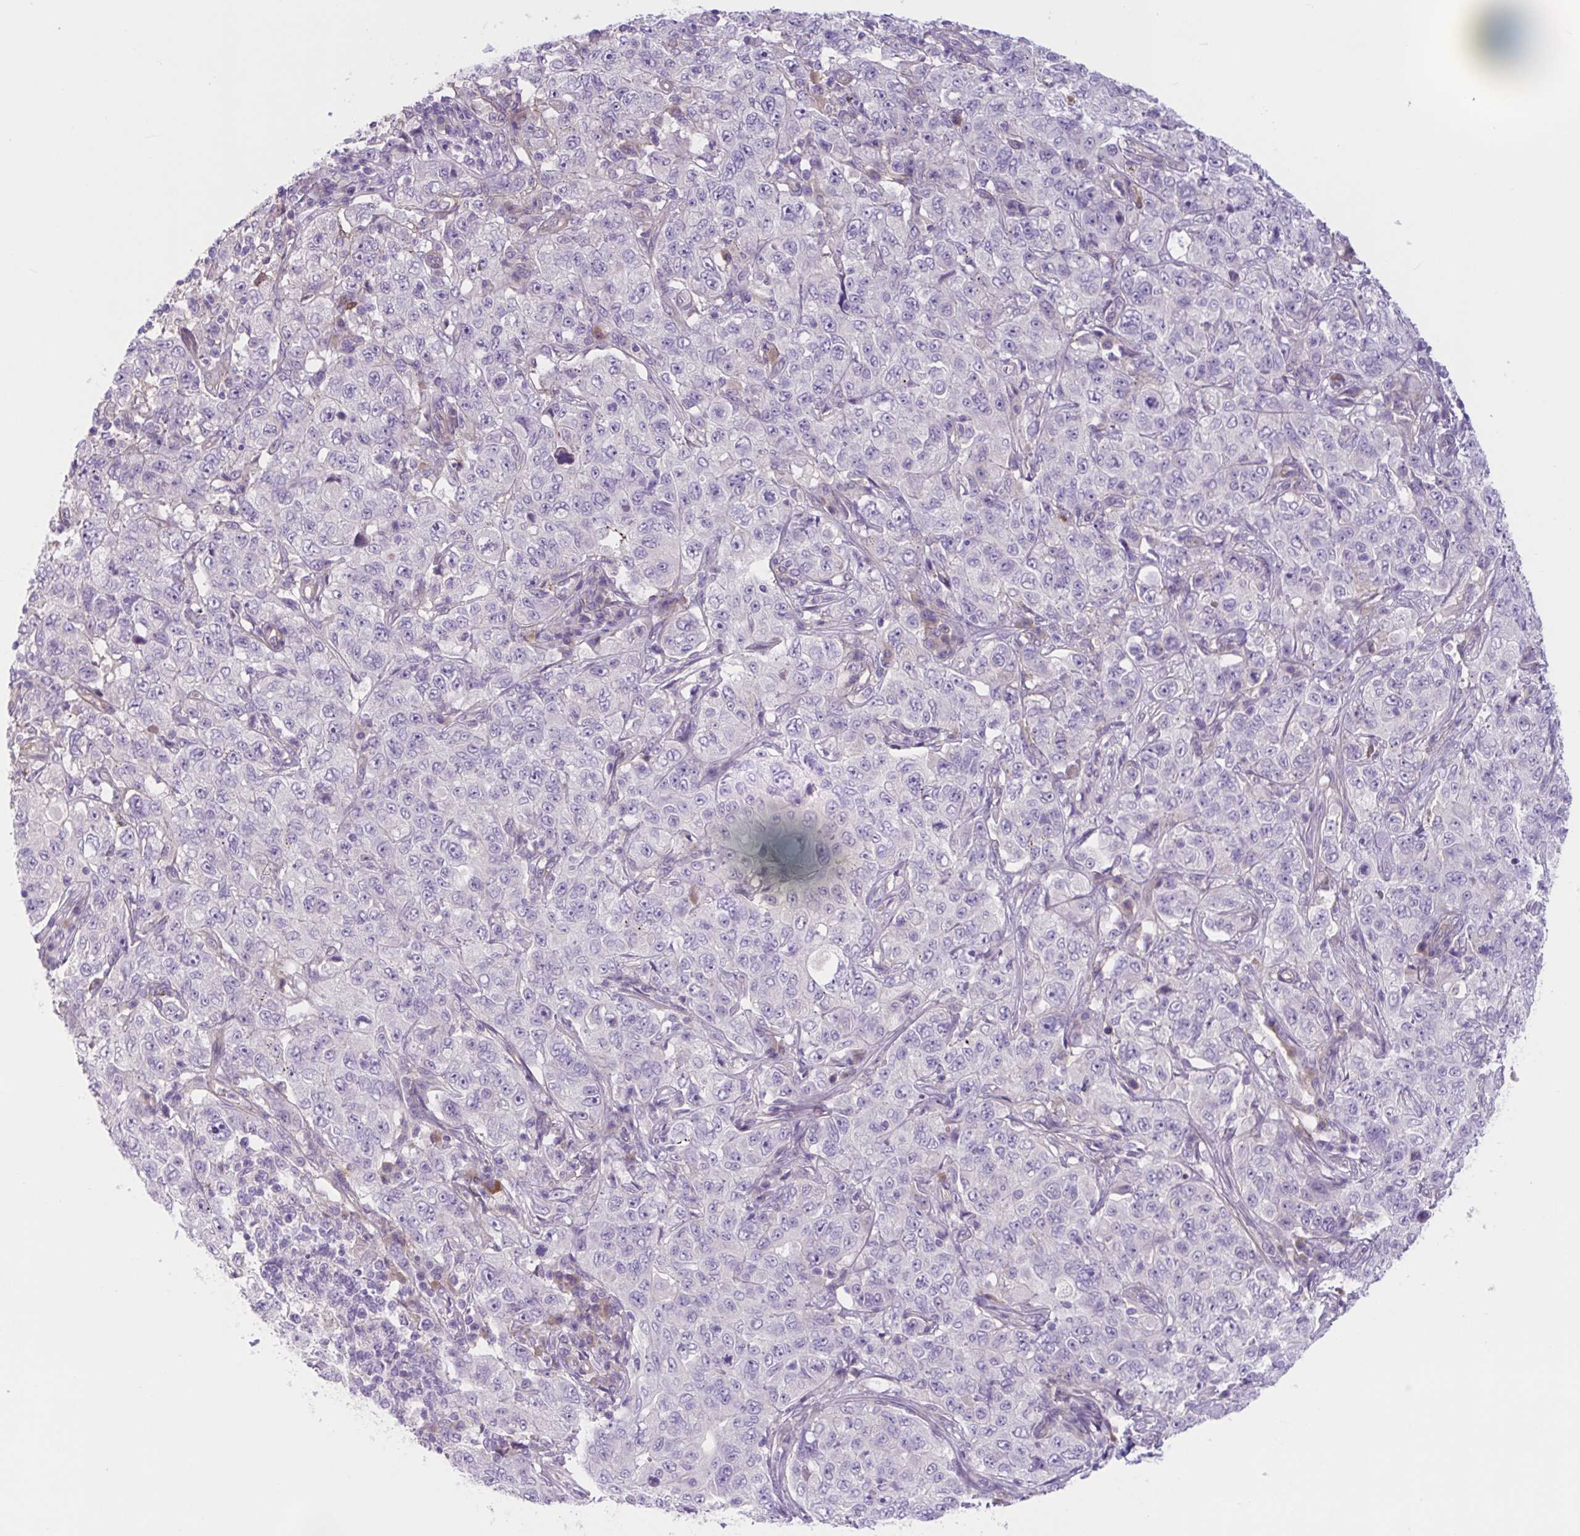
{"staining": {"intensity": "negative", "quantity": "none", "location": "none"}, "tissue": "pancreatic cancer", "cell_type": "Tumor cells", "image_type": "cancer", "snomed": [{"axis": "morphology", "description": "Adenocarcinoma, NOS"}, {"axis": "topography", "description": "Pancreas"}], "caption": "Tumor cells are negative for protein expression in human pancreatic cancer.", "gene": "TTC7B", "patient": {"sex": "male", "age": 68}}